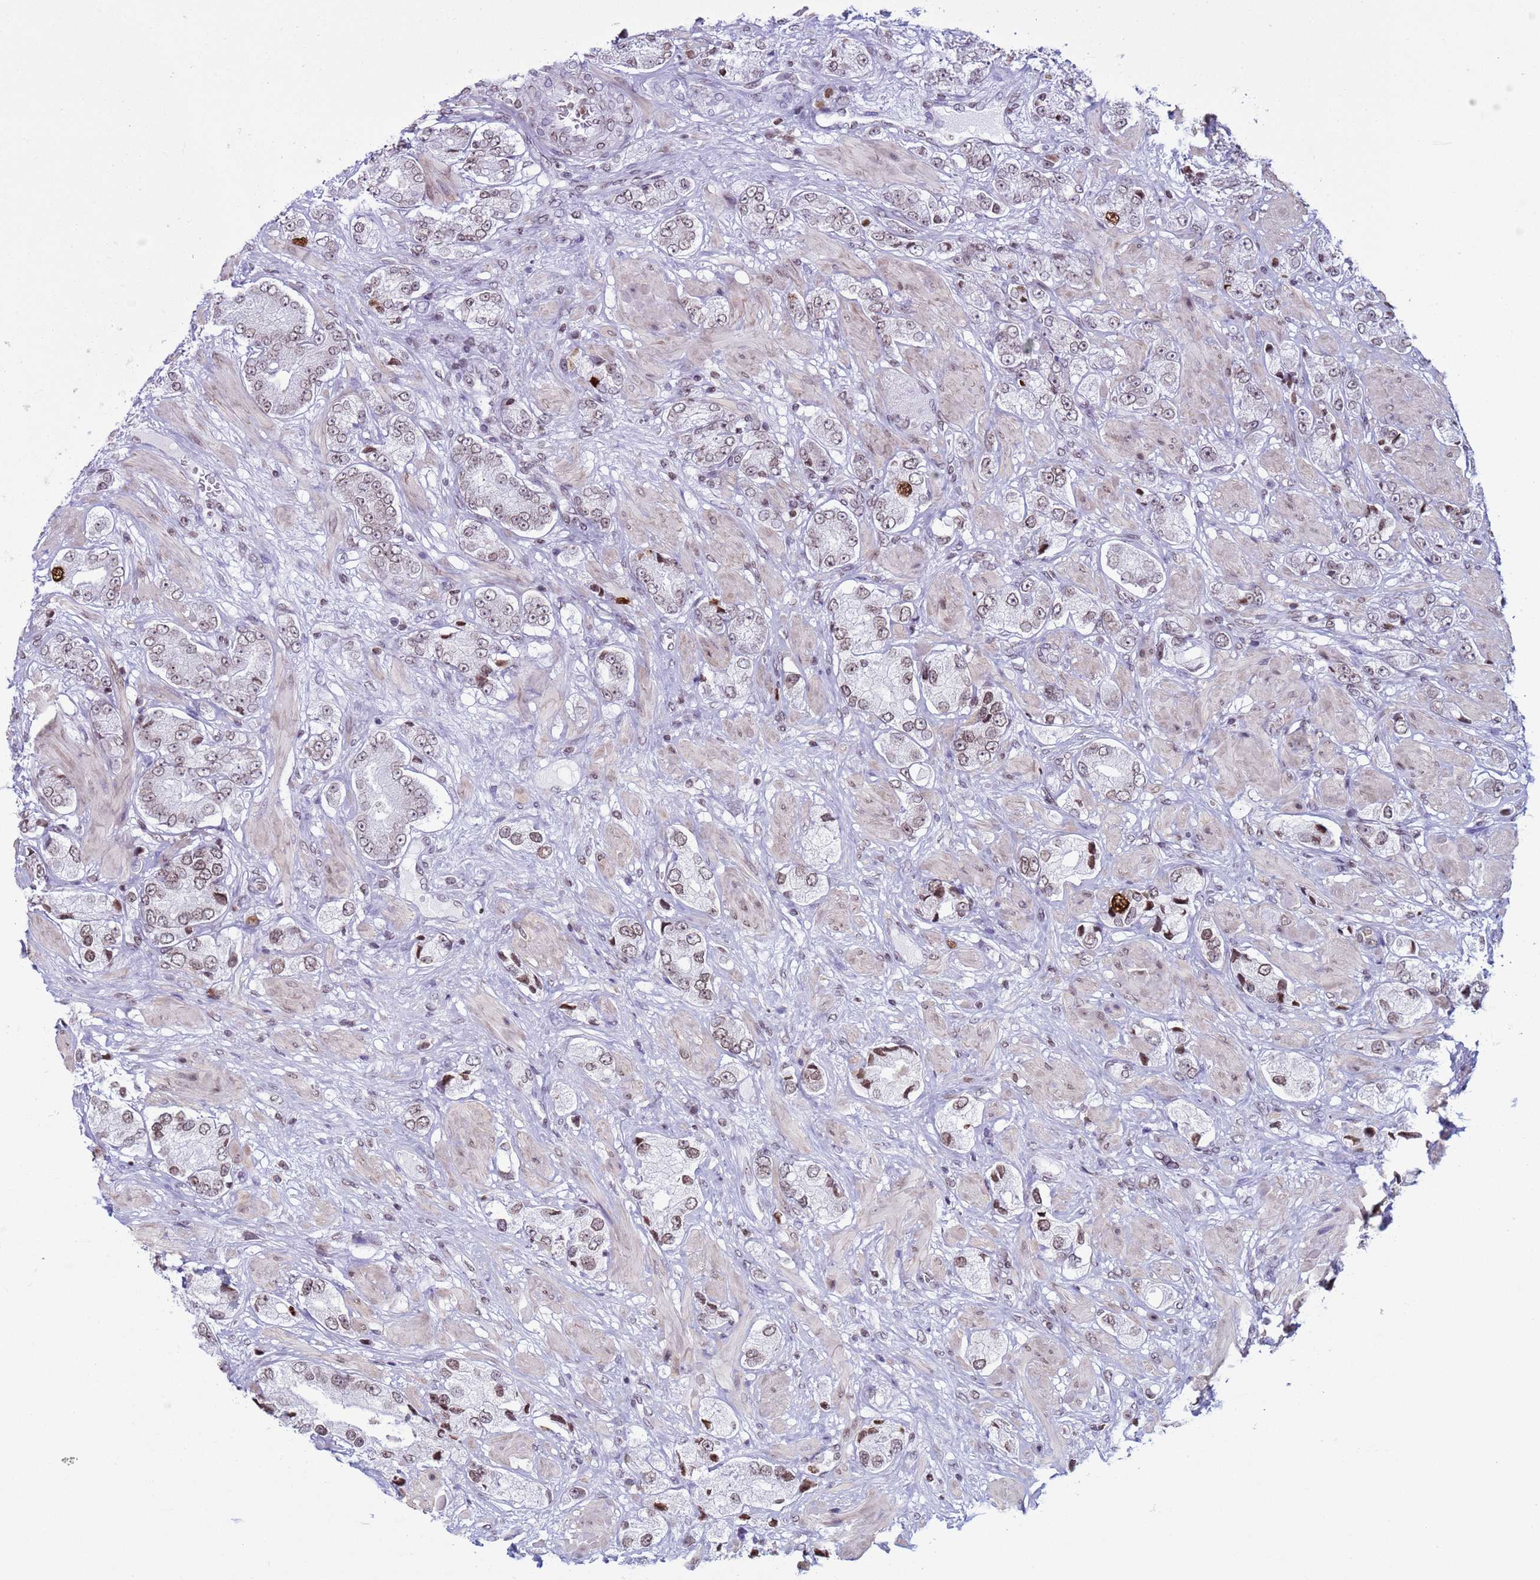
{"staining": {"intensity": "strong", "quantity": "<25%", "location": "nuclear"}, "tissue": "prostate cancer", "cell_type": "Tumor cells", "image_type": "cancer", "snomed": [{"axis": "morphology", "description": "Adenocarcinoma, High grade"}, {"axis": "topography", "description": "Prostate and seminal vesicle, NOS"}], "caption": "Protein analysis of prostate cancer tissue displays strong nuclear positivity in about <25% of tumor cells. (DAB IHC, brown staining for protein, blue staining for nuclei).", "gene": "H4C8", "patient": {"sex": "male", "age": 64}}